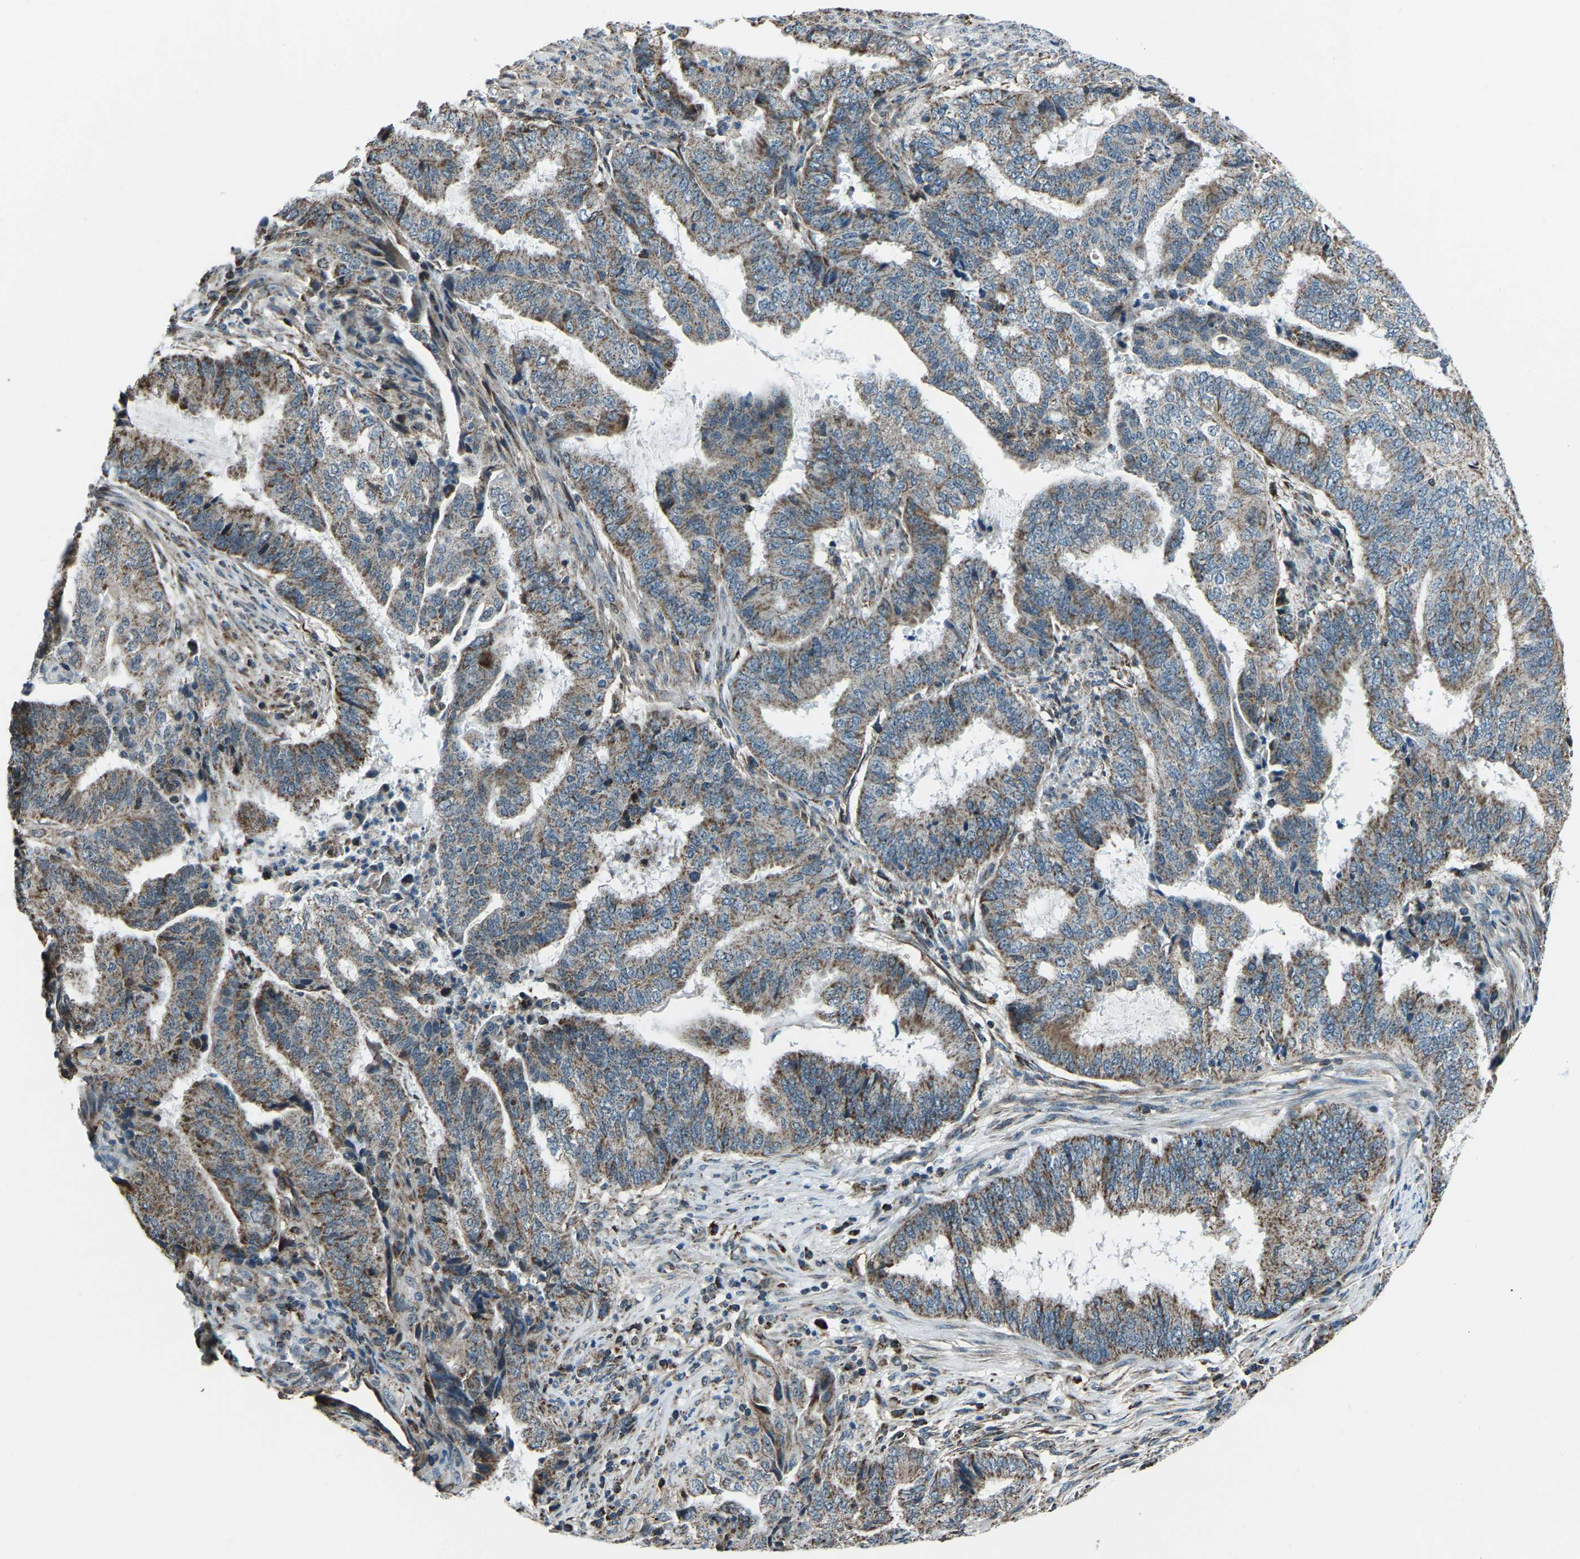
{"staining": {"intensity": "moderate", "quantity": "25%-75%", "location": "cytoplasmic/membranous"}, "tissue": "endometrial cancer", "cell_type": "Tumor cells", "image_type": "cancer", "snomed": [{"axis": "morphology", "description": "Adenocarcinoma, NOS"}, {"axis": "topography", "description": "Endometrium"}], "caption": "Endometrial cancer (adenocarcinoma) stained for a protein reveals moderate cytoplasmic/membranous positivity in tumor cells.", "gene": "RBM33", "patient": {"sex": "female", "age": 51}}